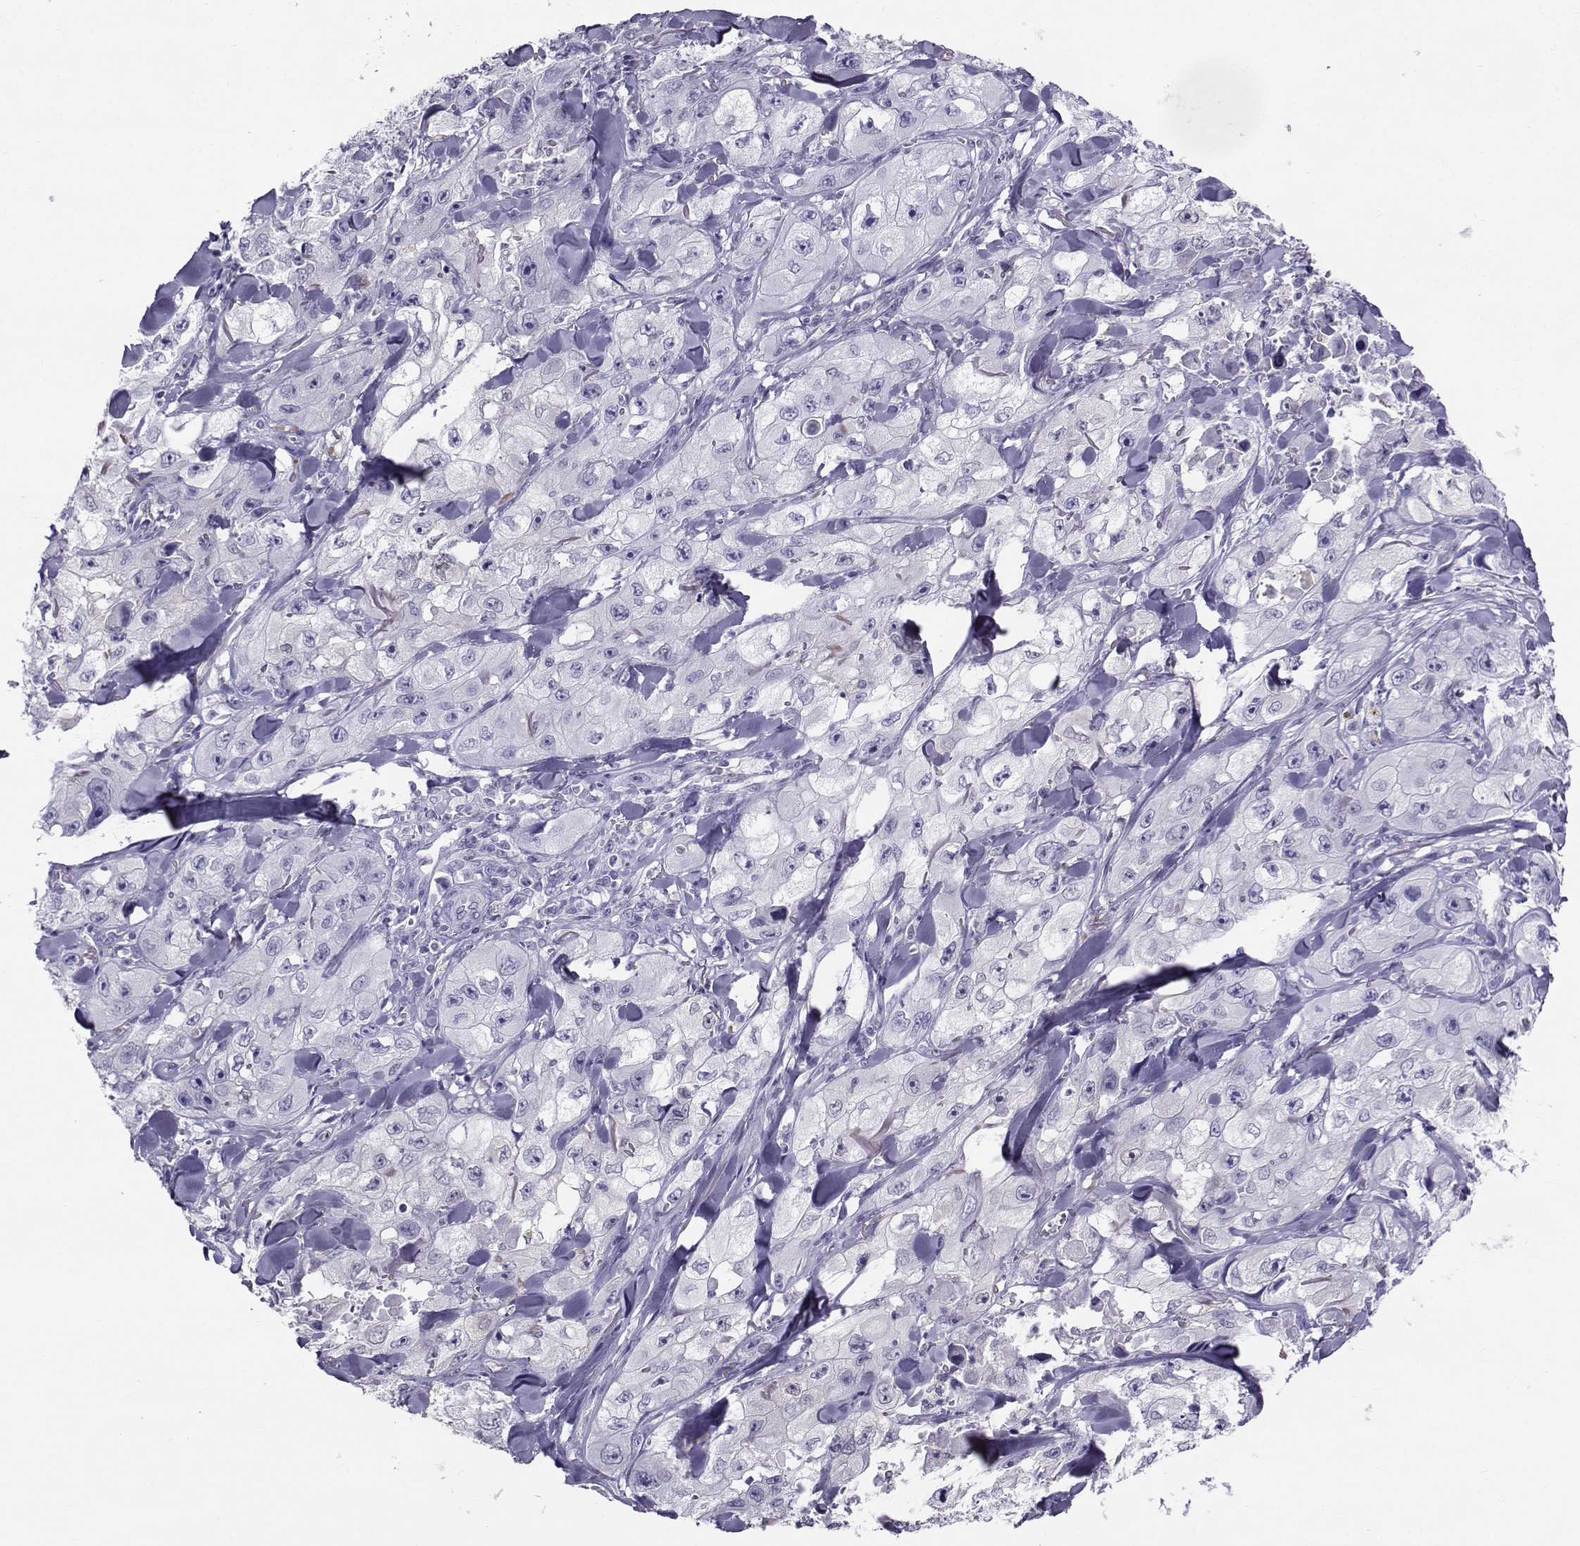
{"staining": {"intensity": "negative", "quantity": "none", "location": "none"}, "tissue": "skin cancer", "cell_type": "Tumor cells", "image_type": "cancer", "snomed": [{"axis": "morphology", "description": "Squamous cell carcinoma, NOS"}, {"axis": "topography", "description": "Skin"}, {"axis": "topography", "description": "Subcutis"}], "caption": "This is an IHC micrograph of skin squamous cell carcinoma. There is no positivity in tumor cells.", "gene": "PGK1", "patient": {"sex": "male", "age": 73}}